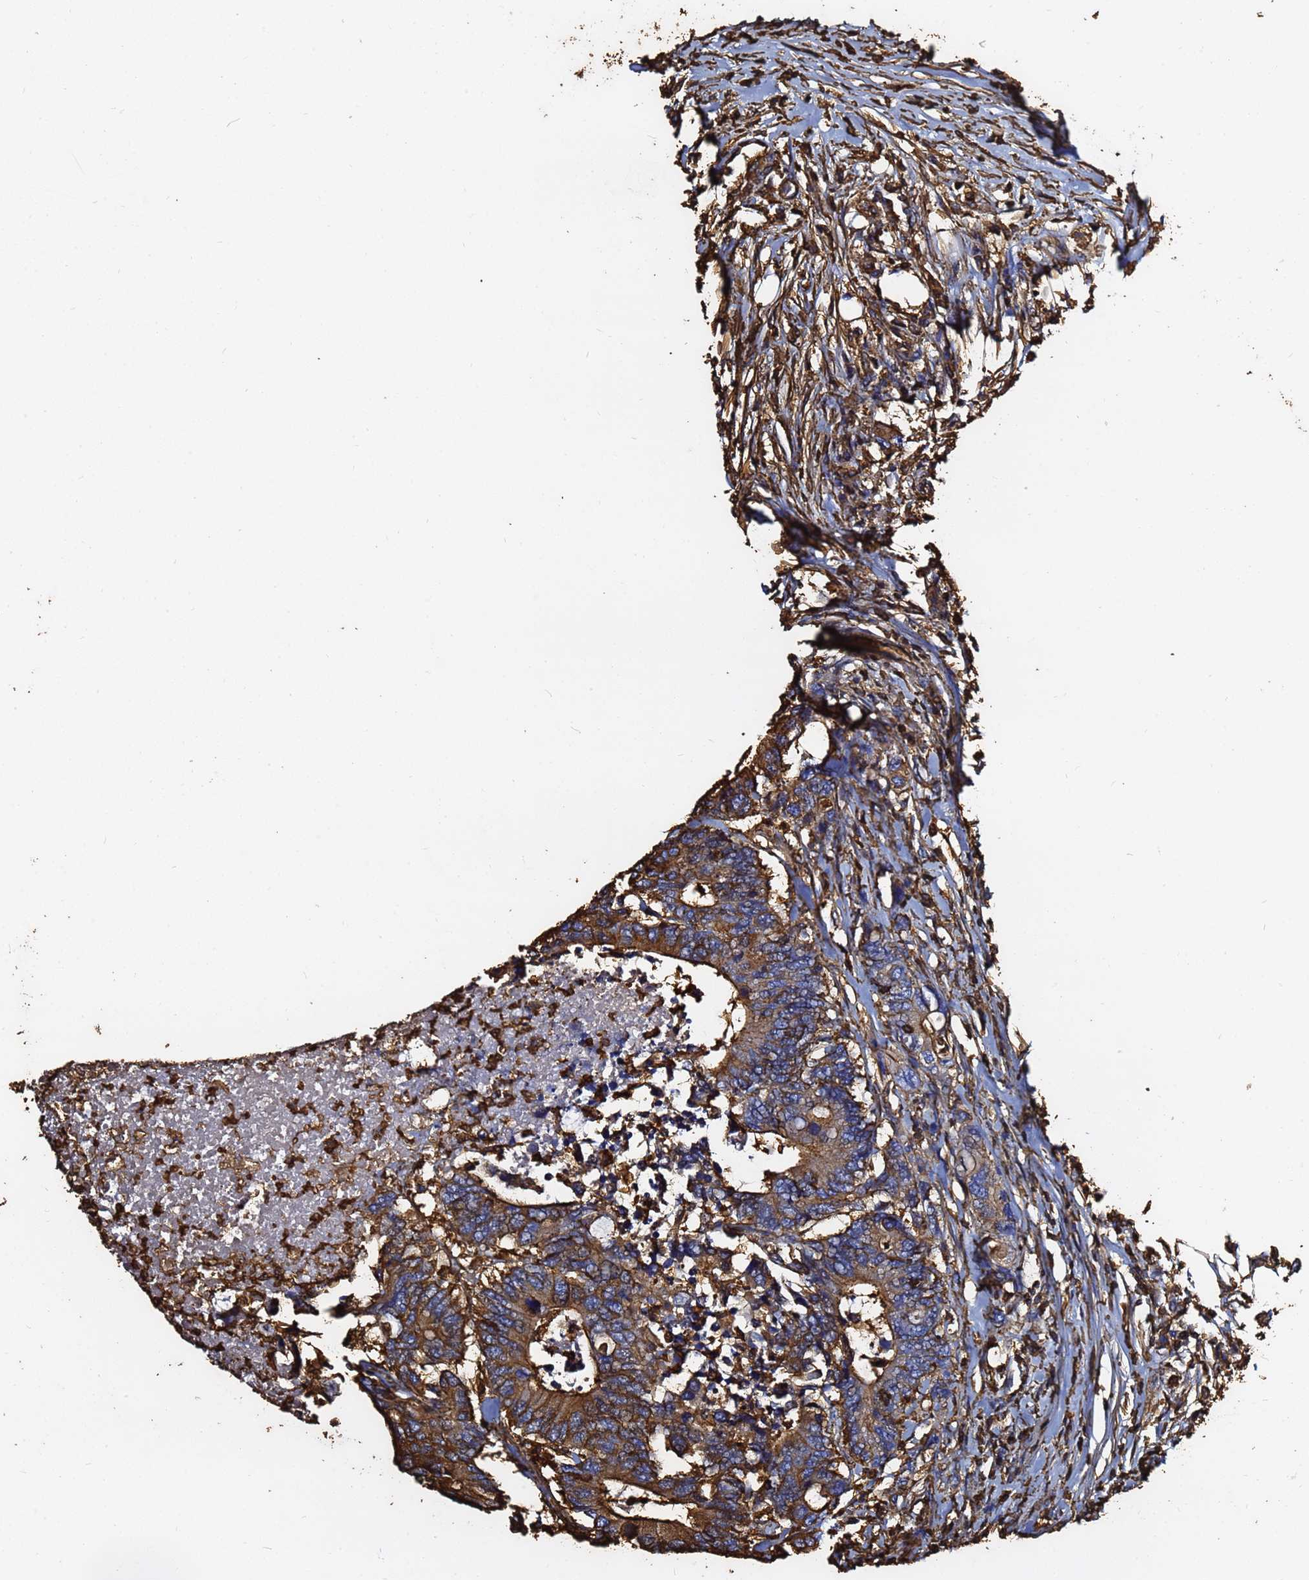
{"staining": {"intensity": "strong", "quantity": ">75%", "location": "cytoplasmic/membranous"}, "tissue": "colorectal cancer", "cell_type": "Tumor cells", "image_type": "cancer", "snomed": [{"axis": "morphology", "description": "Adenocarcinoma, NOS"}, {"axis": "topography", "description": "Colon"}], "caption": "Immunohistochemistry (DAB (3,3'-diaminobenzidine)) staining of colorectal cancer (adenocarcinoma) demonstrates strong cytoplasmic/membranous protein staining in approximately >75% of tumor cells. (DAB (3,3'-diaminobenzidine) IHC, brown staining for protein, blue staining for nuclei).", "gene": "ACTB", "patient": {"sex": "male", "age": 71}}